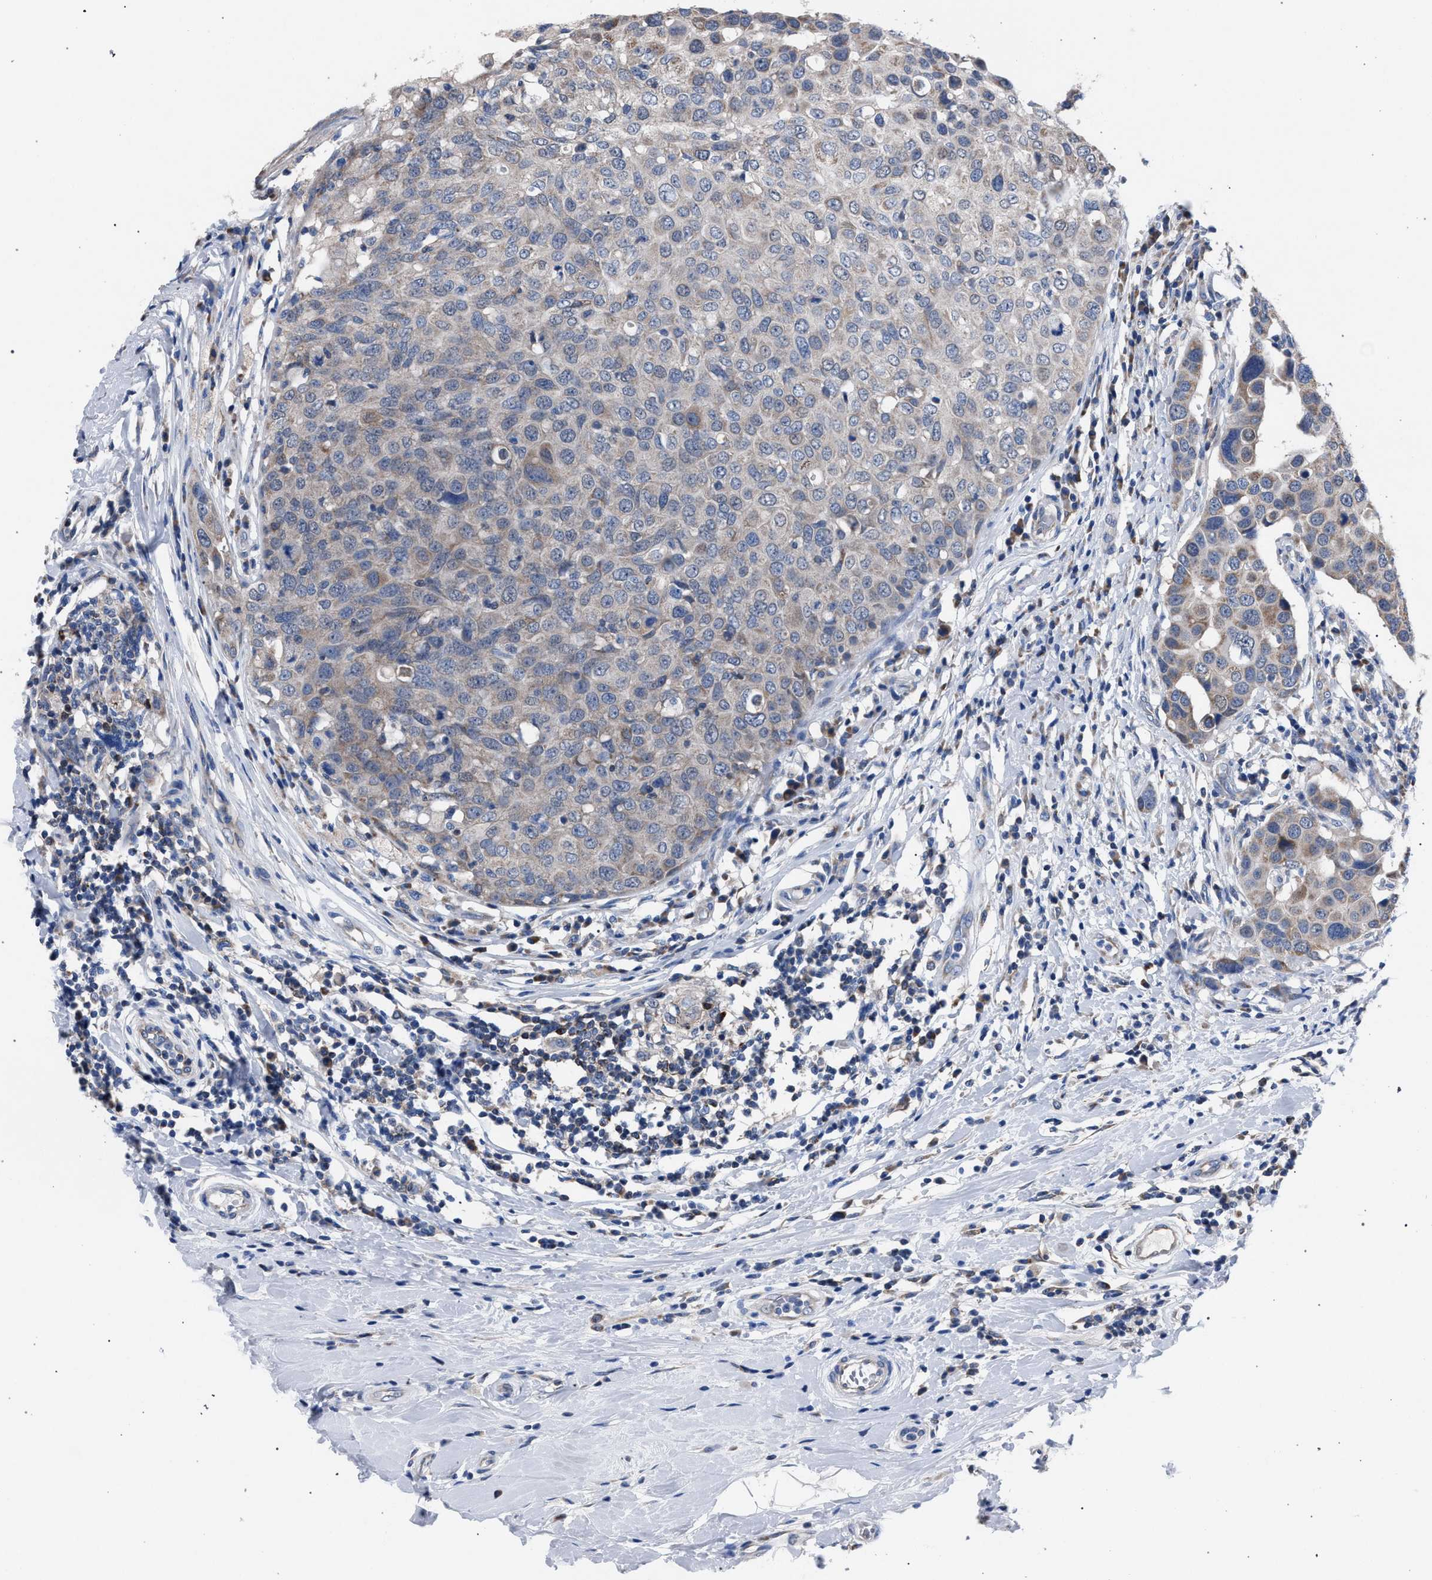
{"staining": {"intensity": "weak", "quantity": "<25%", "location": "cytoplasmic/membranous"}, "tissue": "breast cancer", "cell_type": "Tumor cells", "image_type": "cancer", "snomed": [{"axis": "morphology", "description": "Duct carcinoma"}, {"axis": "topography", "description": "Breast"}], "caption": "DAB immunohistochemical staining of human infiltrating ductal carcinoma (breast) demonstrates no significant expression in tumor cells.", "gene": "CRYZ", "patient": {"sex": "female", "age": 27}}